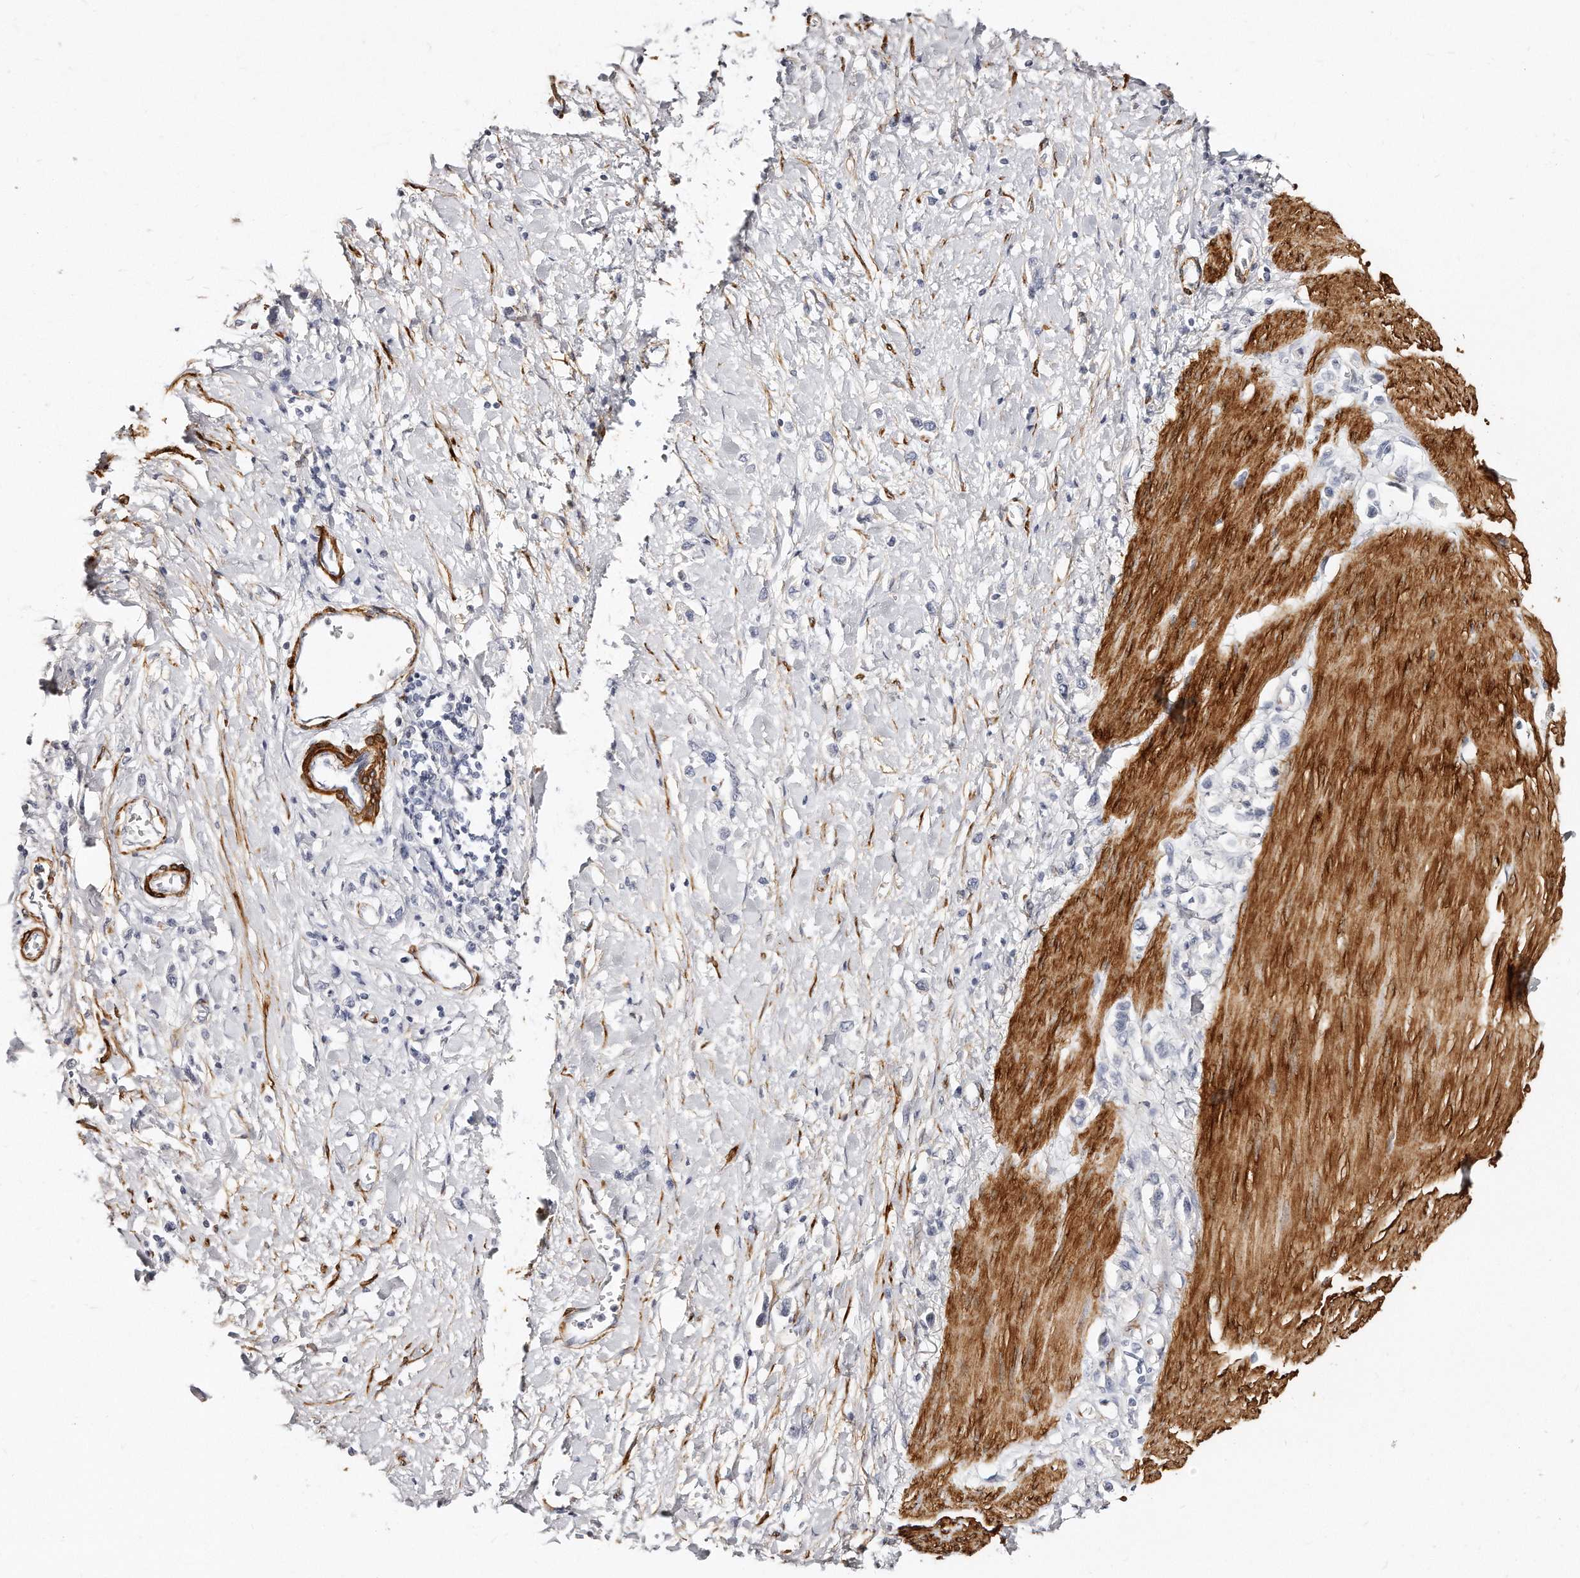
{"staining": {"intensity": "negative", "quantity": "none", "location": "none"}, "tissue": "stomach cancer", "cell_type": "Tumor cells", "image_type": "cancer", "snomed": [{"axis": "morphology", "description": "Adenocarcinoma, NOS"}, {"axis": "topography", "description": "Stomach"}], "caption": "This histopathology image is of stomach adenocarcinoma stained with immunohistochemistry (IHC) to label a protein in brown with the nuclei are counter-stained blue. There is no positivity in tumor cells.", "gene": "LMOD1", "patient": {"sex": "female", "age": 65}}